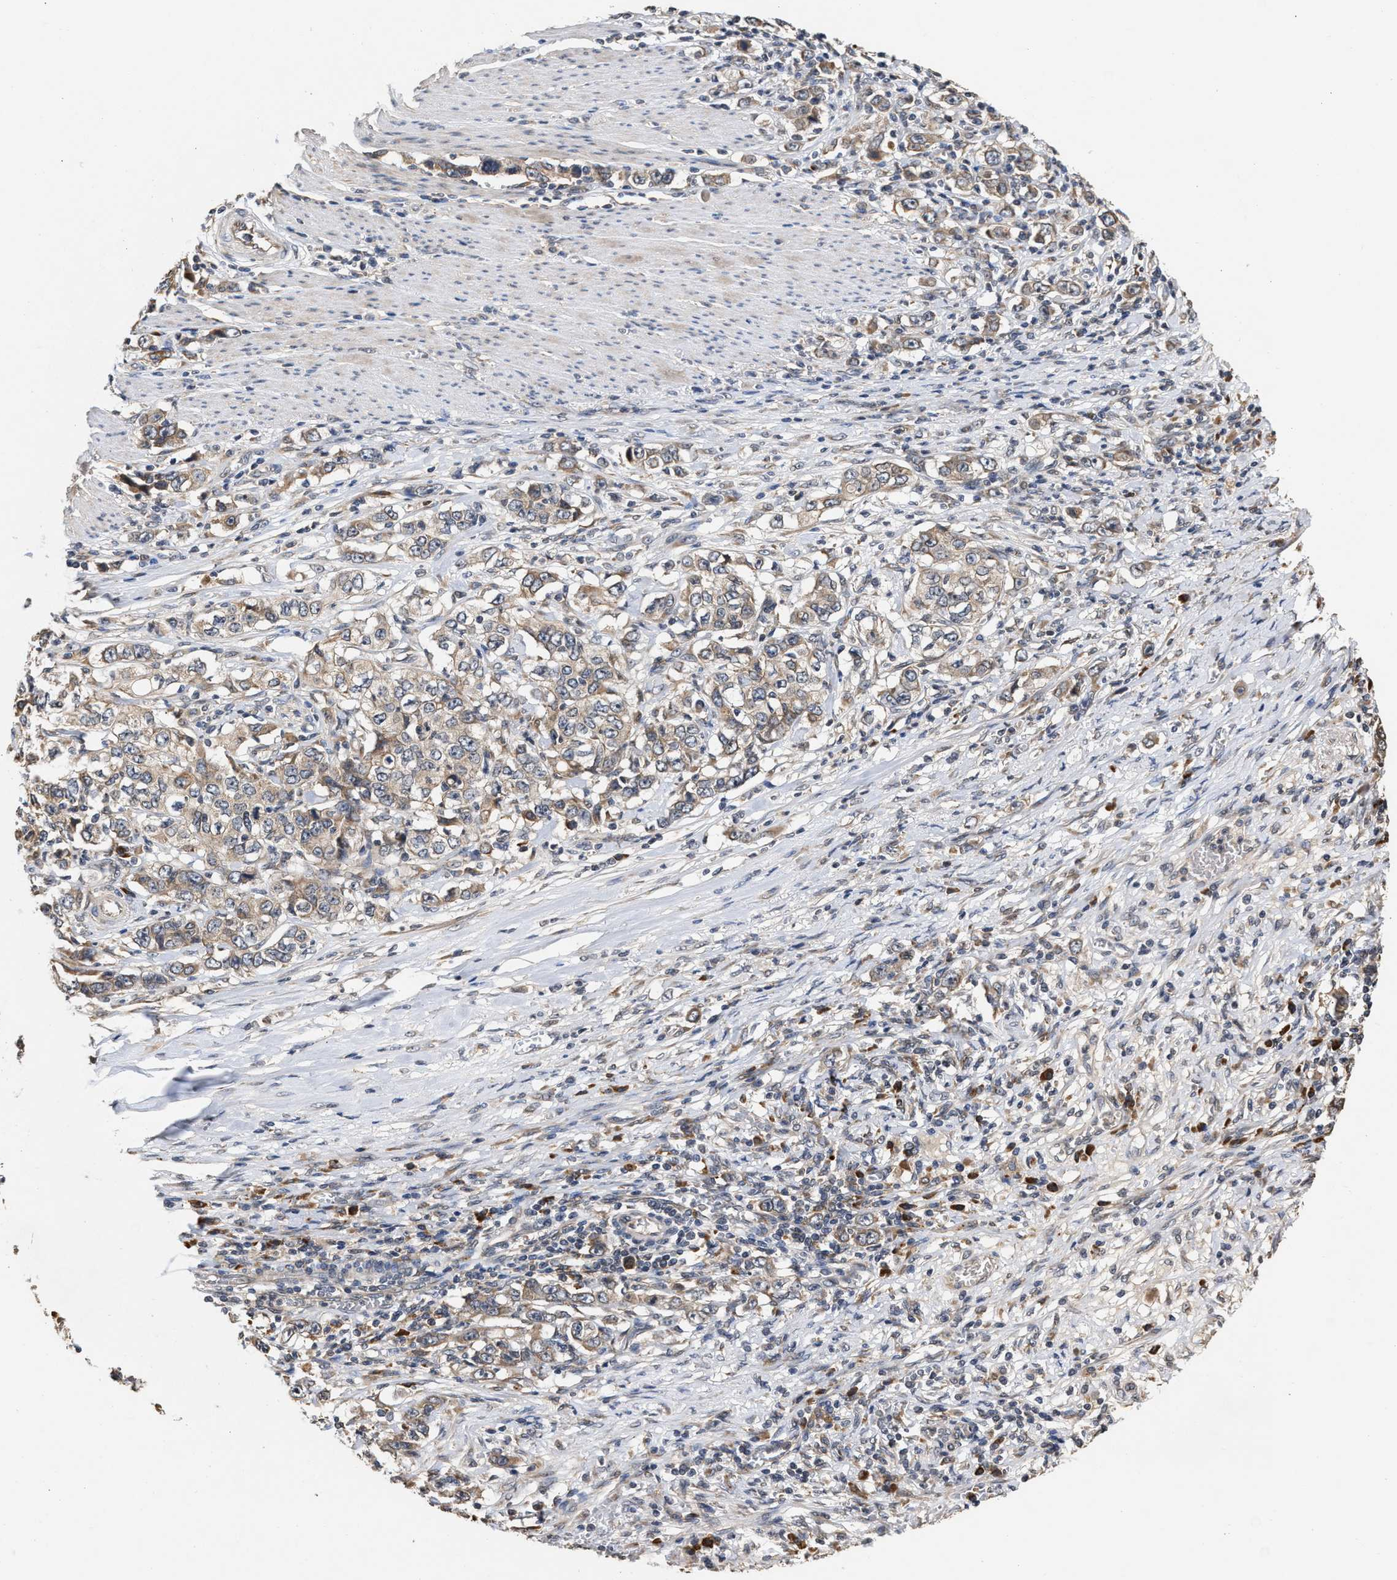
{"staining": {"intensity": "moderate", "quantity": "25%-75%", "location": "cytoplasmic/membranous"}, "tissue": "stomach cancer", "cell_type": "Tumor cells", "image_type": "cancer", "snomed": [{"axis": "morphology", "description": "Adenocarcinoma, NOS"}, {"axis": "topography", "description": "Stomach, lower"}], "caption": "Protein analysis of adenocarcinoma (stomach) tissue shows moderate cytoplasmic/membranous expression in about 25%-75% of tumor cells.", "gene": "SAR1A", "patient": {"sex": "female", "age": 72}}